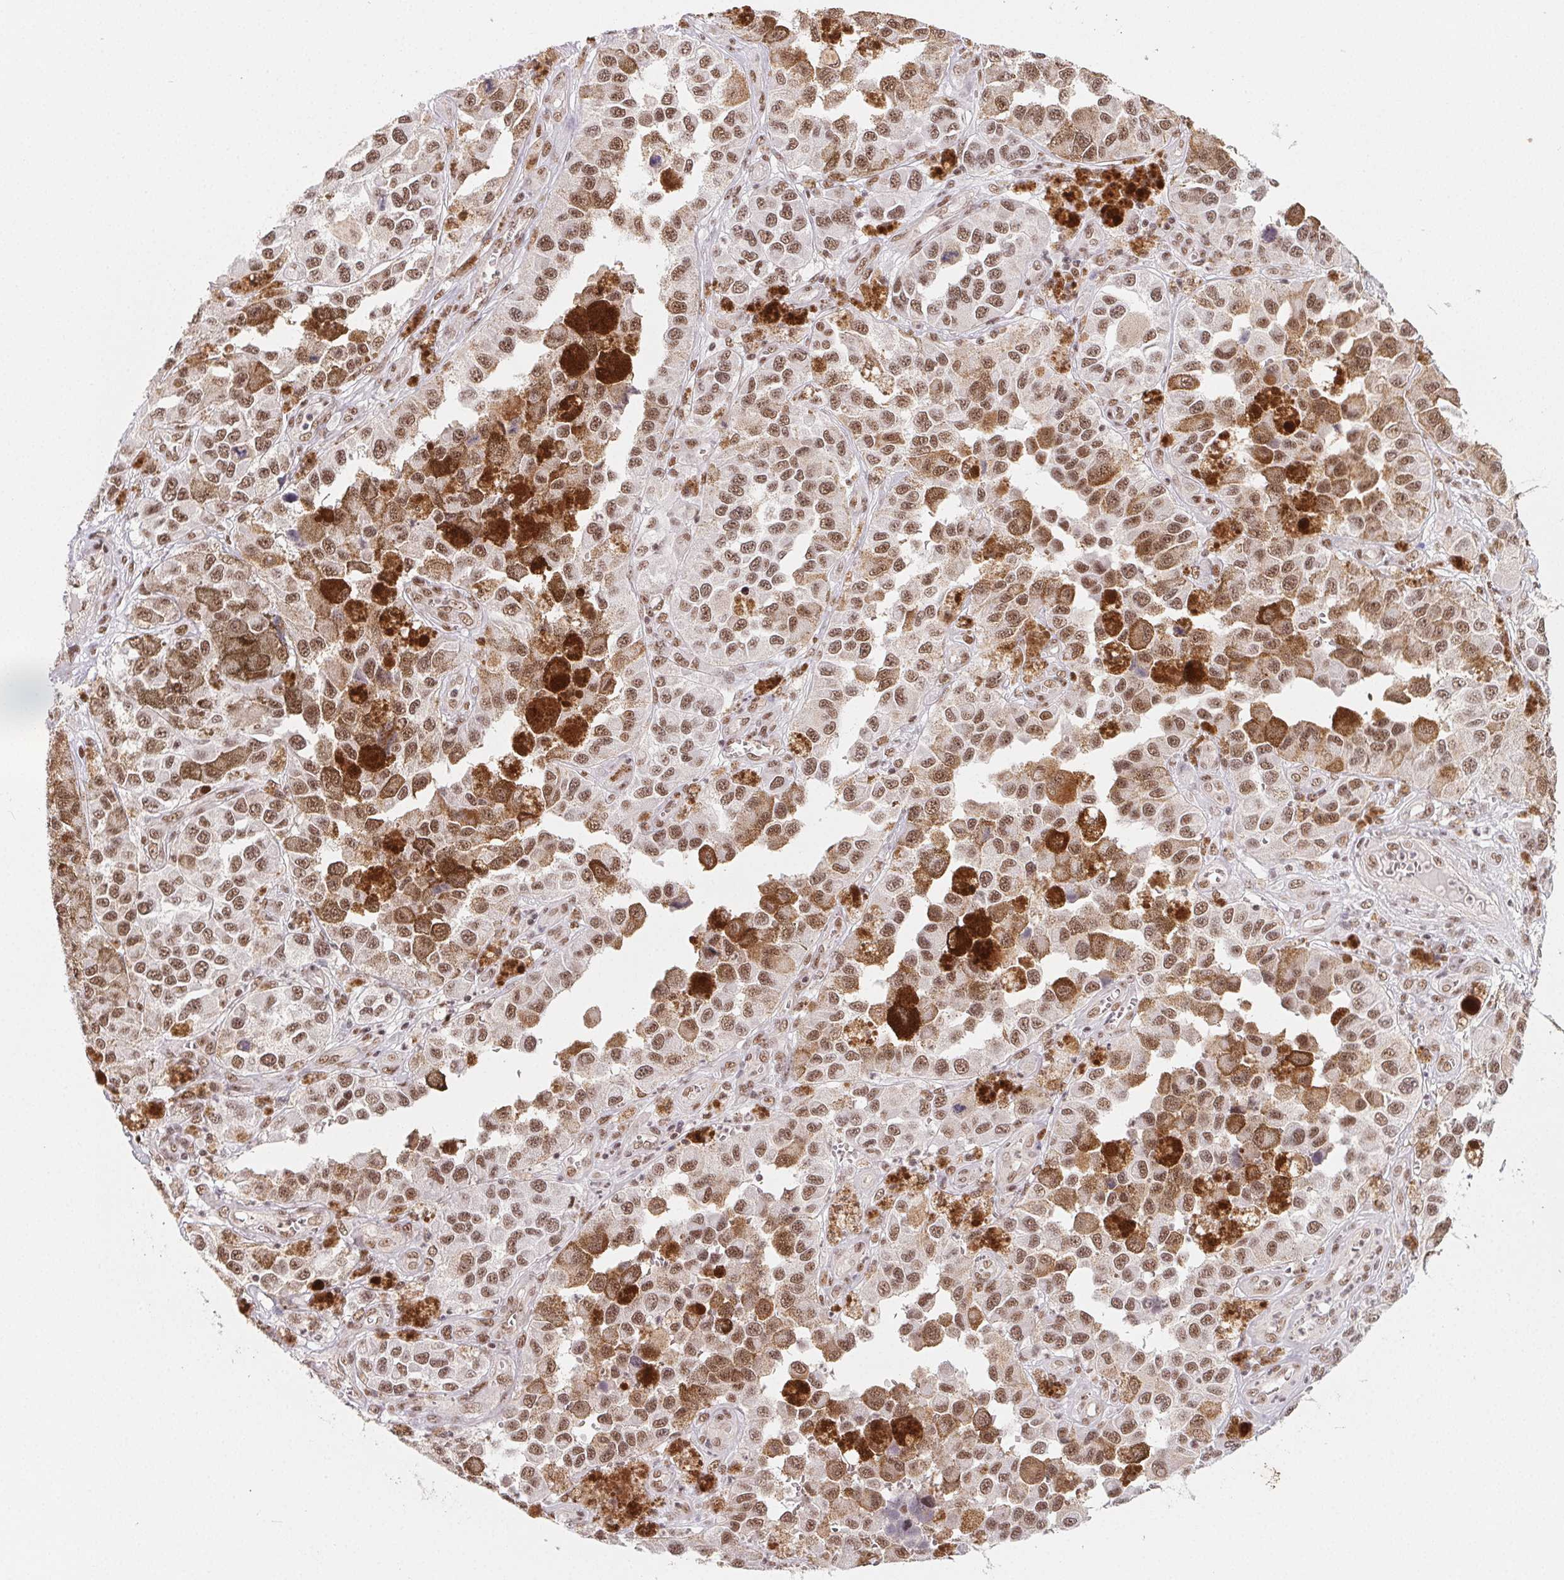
{"staining": {"intensity": "moderate", "quantity": ">75%", "location": "nuclear"}, "tissue": "melanoma", "cell_type": "Tumor cells", "image_type": "cancer", "snomed": [{"axis": "morphology", "description": "Malignant melanoma, NOS"}, {"axis": "topography", "description": "Skin"}], "caption": "Immunohistochemical staining of malignant melanoma exhibits medium levels of moderate nuclear protein expression in approximately >75% of tumor cells.", "gene": "TCERG1", "patient": {"sex": "female", "age": 58}}